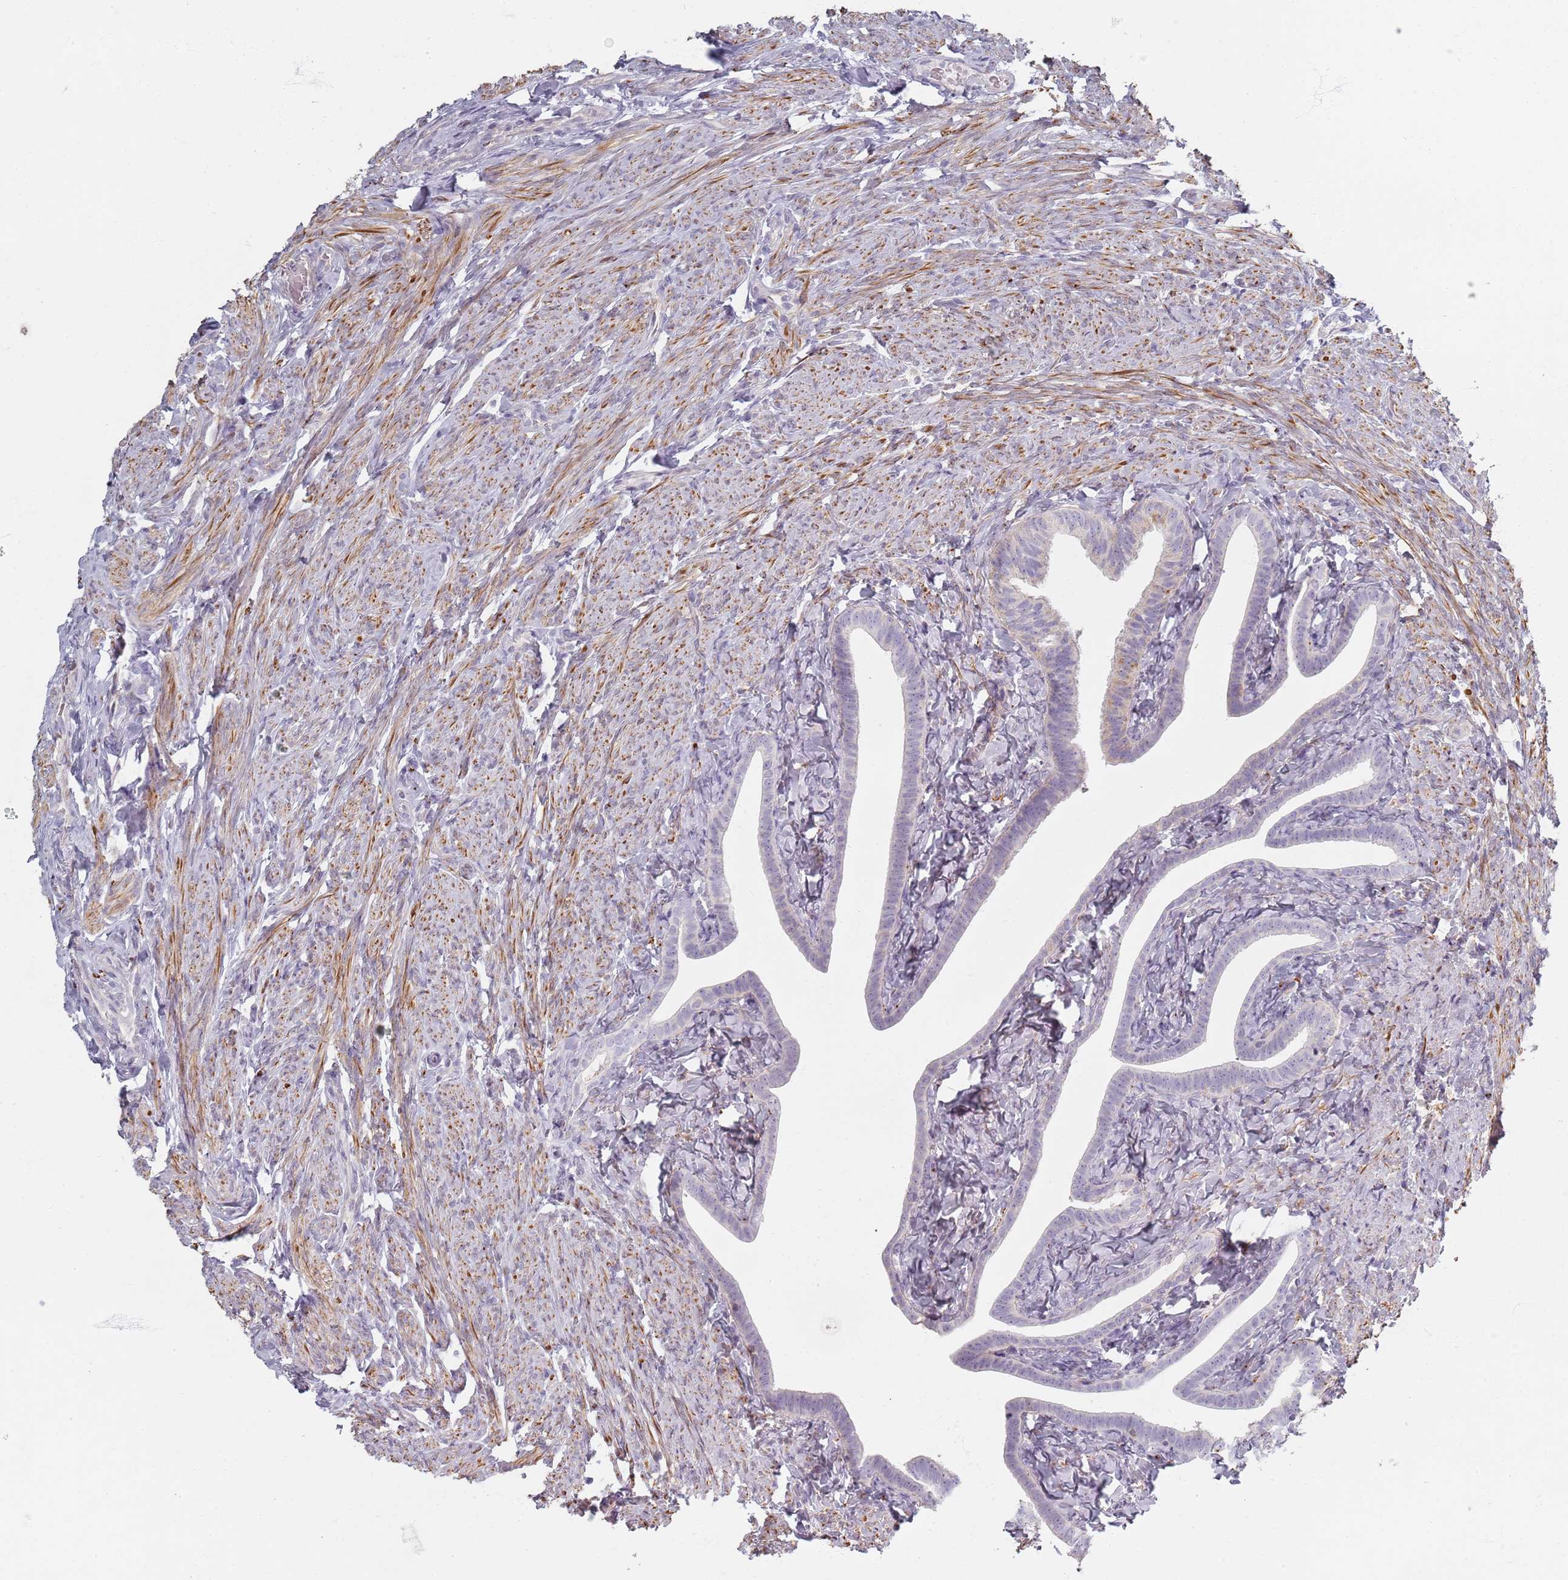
{"staining": {"intensity": "negative", "quantity": "none", "location": "none"}, "tissue": "fallopian tube", "cell_type": "Glandular cells", "image_type": "normal", "snomed": [{"axis": "morphology", "description": "Normal tissue, NOS"}, {"axis": "topography", "description": "Fallopian tube"}], "caption": "DAB (3,3'-diaminobenzidine) immunohistochemical staining of benign fallopian tube displays no significant positivity in glandular cells. (DAB (3,3'-diaminobenzidine) immunohistochemistry, high magnification).", "gene": "SYNGR3", "patient": {"sex": "female", "age": 69}}